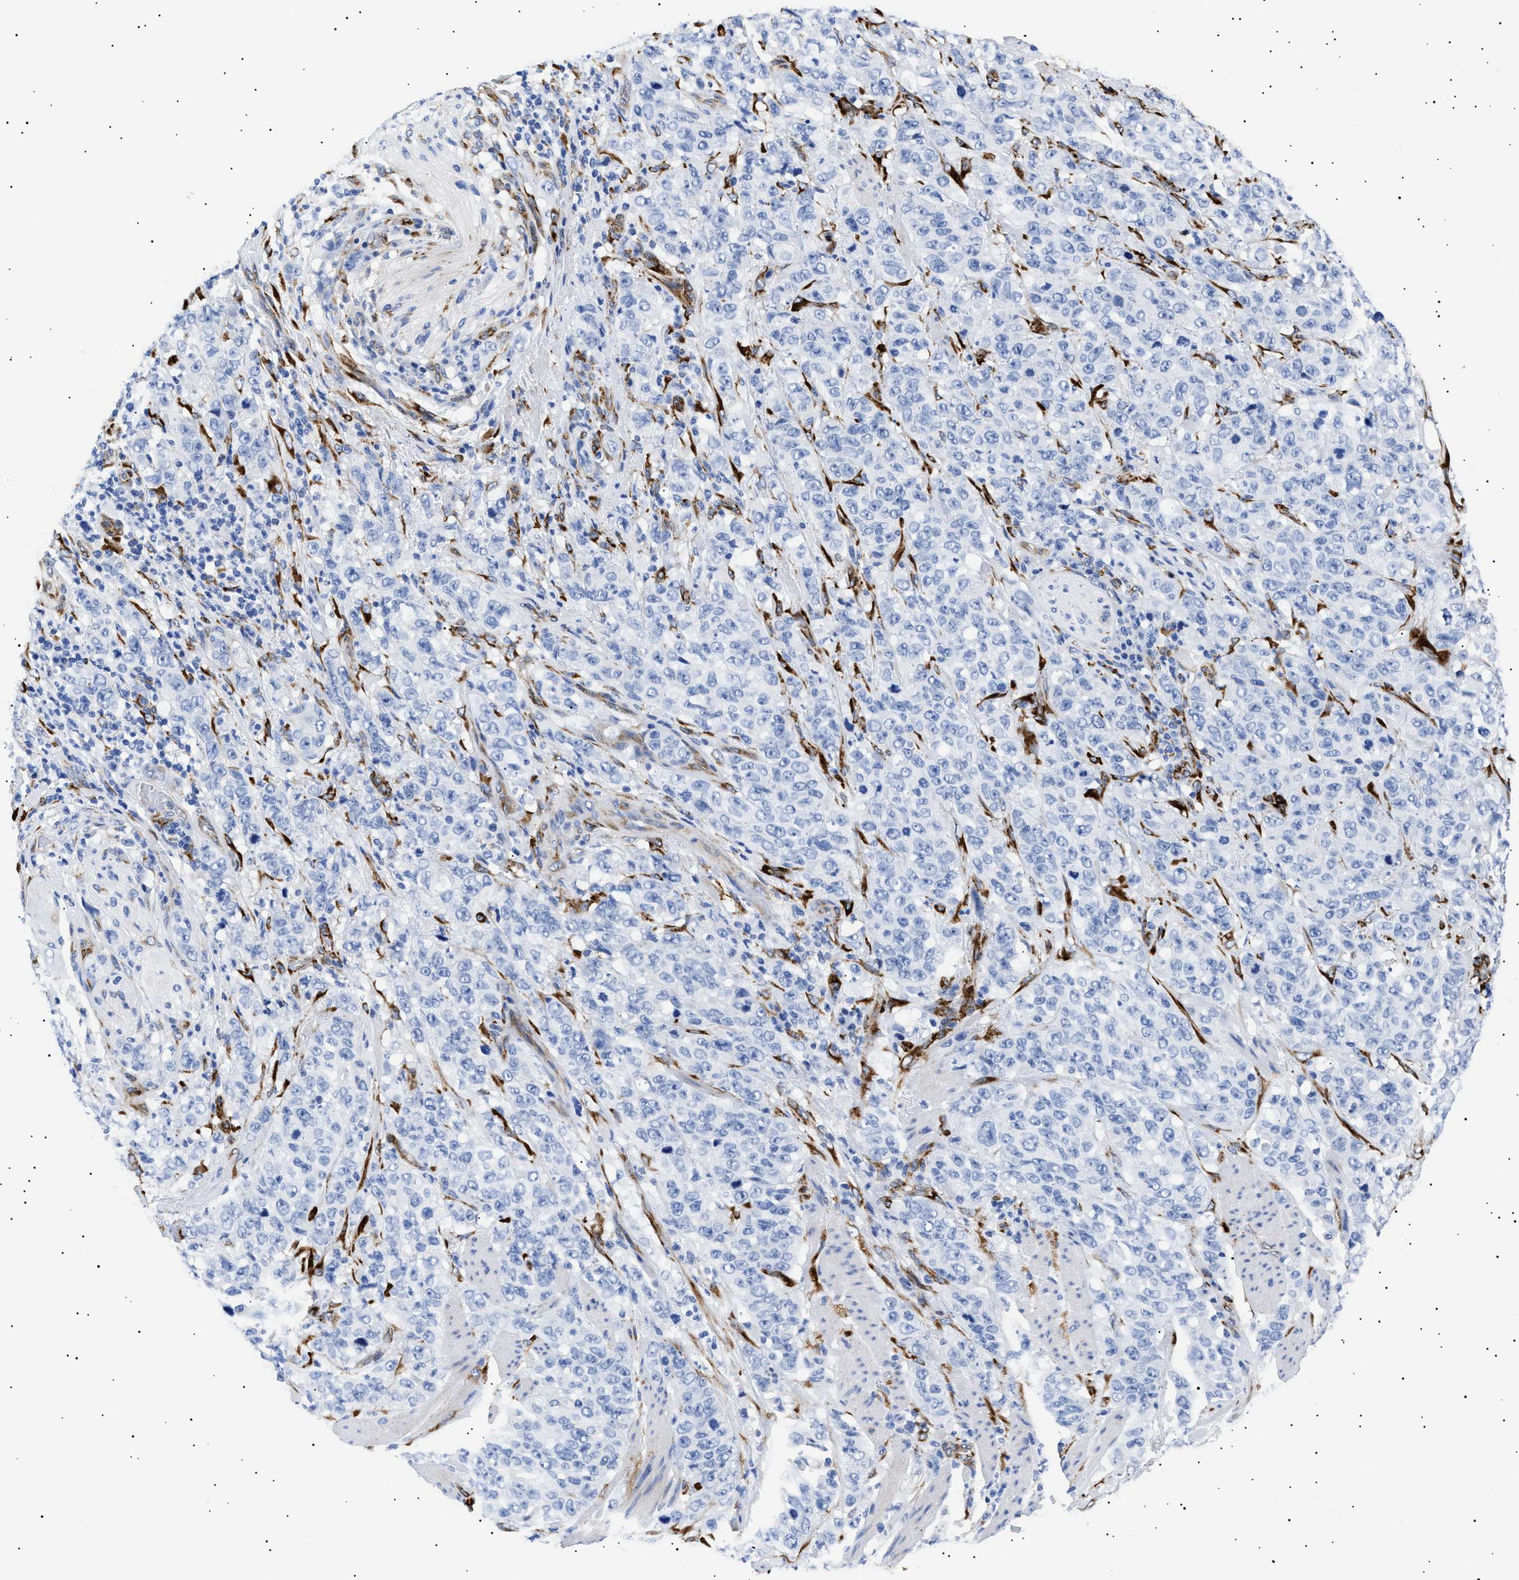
{"staining": {"intensity": "negative", "quantity": "none", "location": "none"}, "tissue": "stomach cancer", "cell_type": "Tumor cells", "image_type": "cancer", "snomed": [{"axis": "morphology", "description": "Adenocarcinoma, NOS"}, {"axis": "topography", "description": "Stomach"}], "caption": "Image shows no significant protein positivity in tumor cells of adenocarcinoma (stomach). The staining is performed using DAB brown chromogen with nuclei counter-stained in using hematoxylin.", "gene": "HEMGN", "patient": {"sex": "male", "age": 48}}